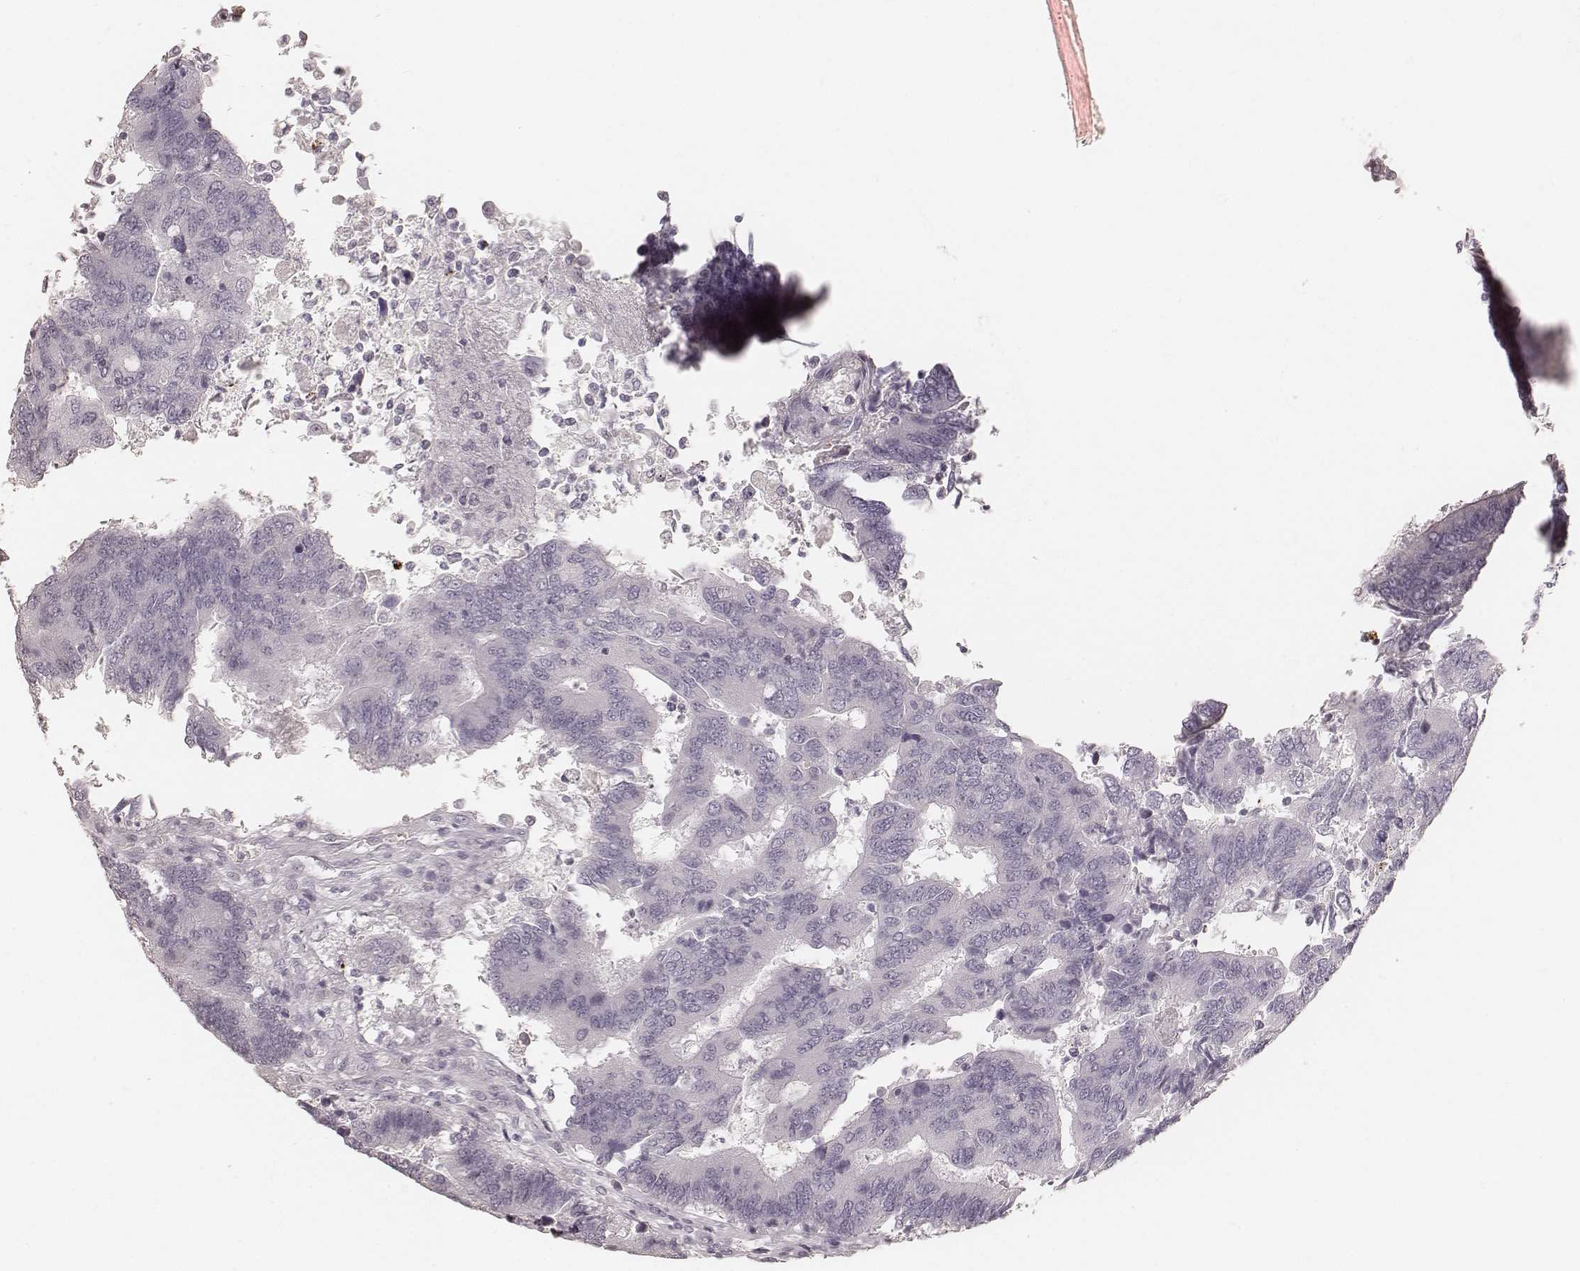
{"staining": {"intensity": "negative", "quantity": "none", "location": "none"}, "tissue": "colorectal cancer", "cell_type": "Tumor cells", "image_type": "cancer", "snomed": [{"axis": "morphology", "description": "Adenocarcinoma, NOS"}, {"axis": "topography", "description": "Colon"}], "caption": "A photomicrograph of human colorectal cancer (adenocarcinoma) is negative for staining in tumor cells.", "gene": "KRT26", "patient": {"sex": "female", "age": 67}}